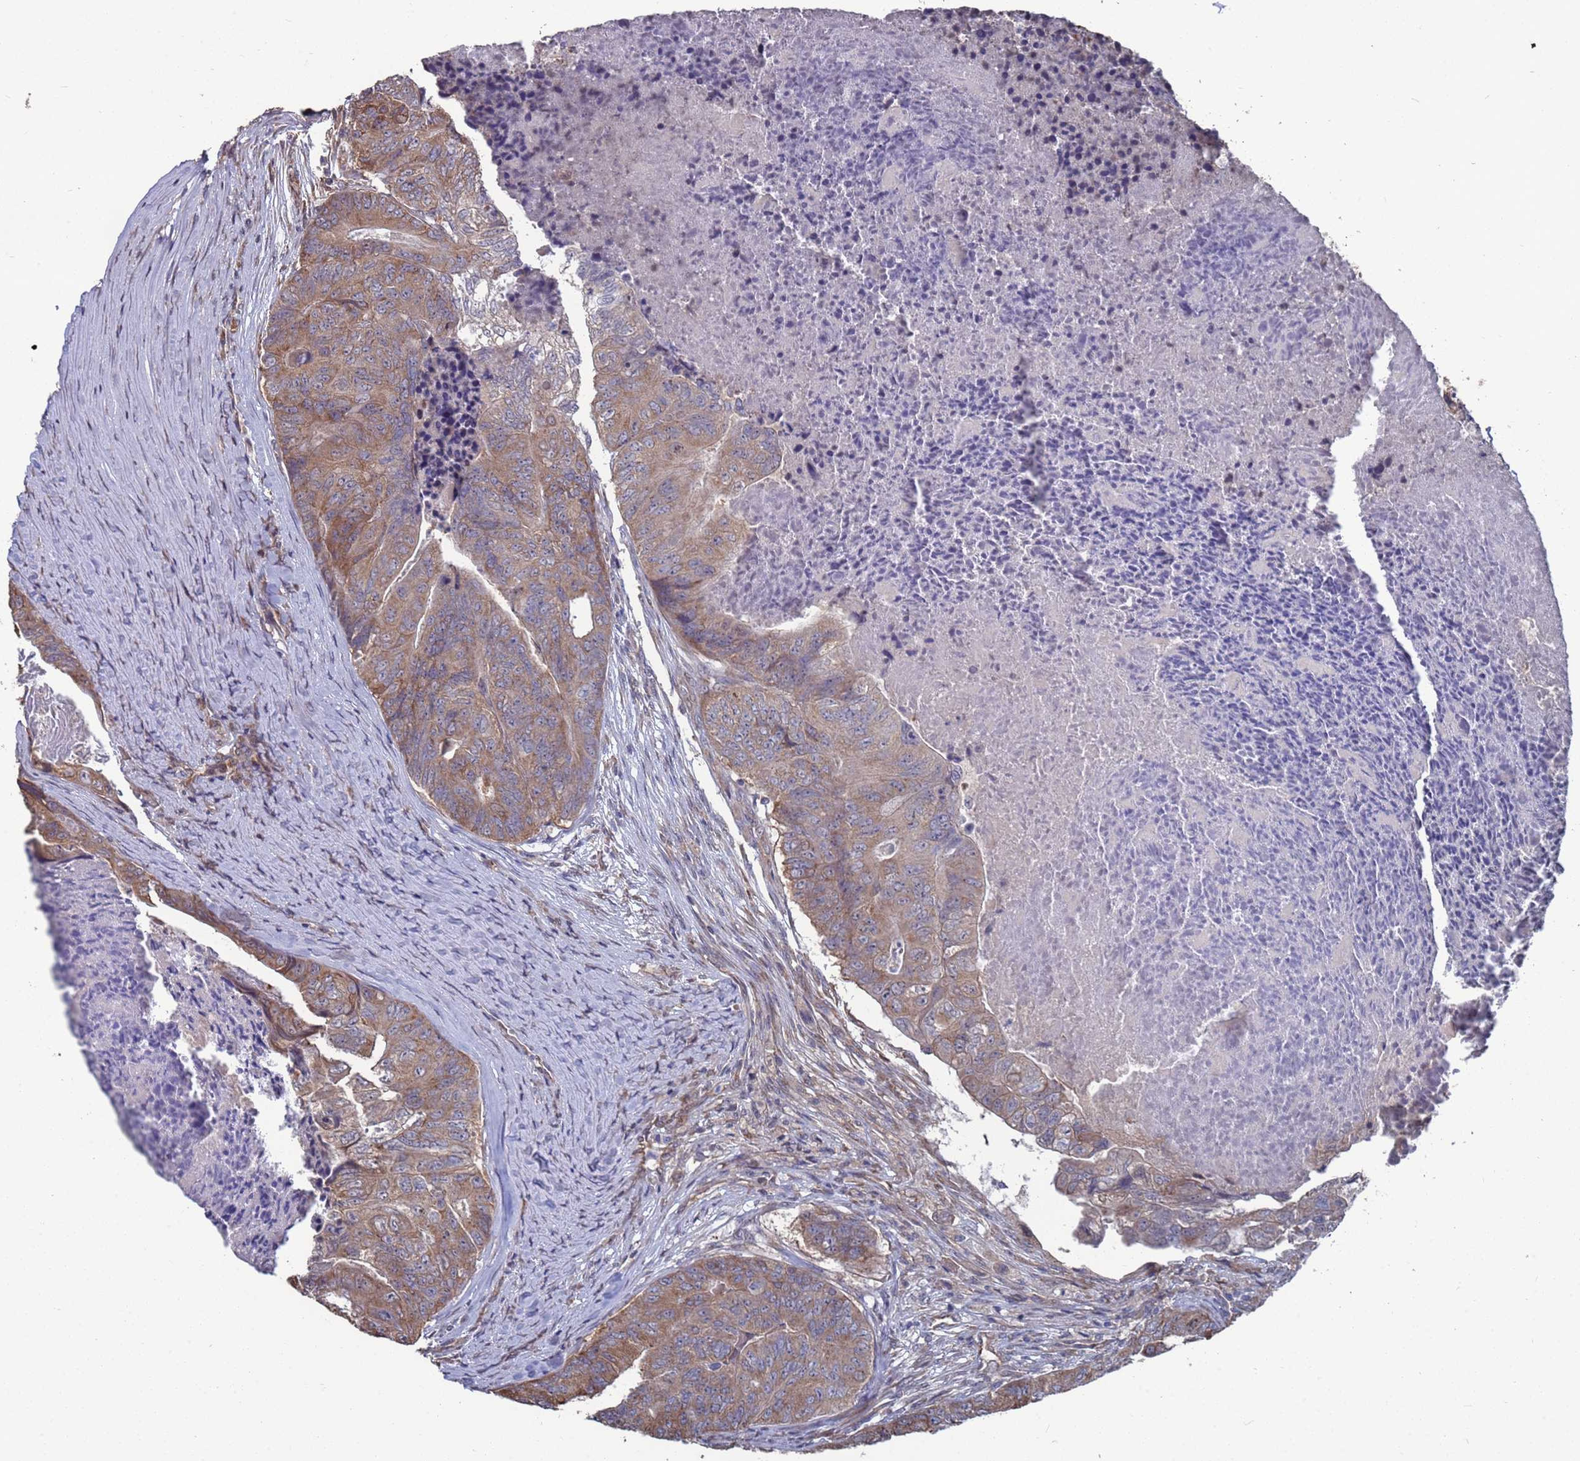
{"staining": {"intensity": "moderate", "quantity": ">75%", "location": "cytoplasmic/membranous"}, "tissue": "colorectal cancer", "cell_type": "Tumor cells", "image_type": "cancer", "snomed": [{"axis": "morphology", "description": "Adenocarcinoma, NOS"}, {"axis": "topography", "description": "Colon"}], "caption": "IHC histopathology image of adenocarcinoma (colorectal) stained for a protein (brown), which shows medium levels of moderate cytoplasmic/membranous positivity in about >75% of tumor cells.", "gene": "CFAP119", "patient": {"sex": "female", "age": 67}}